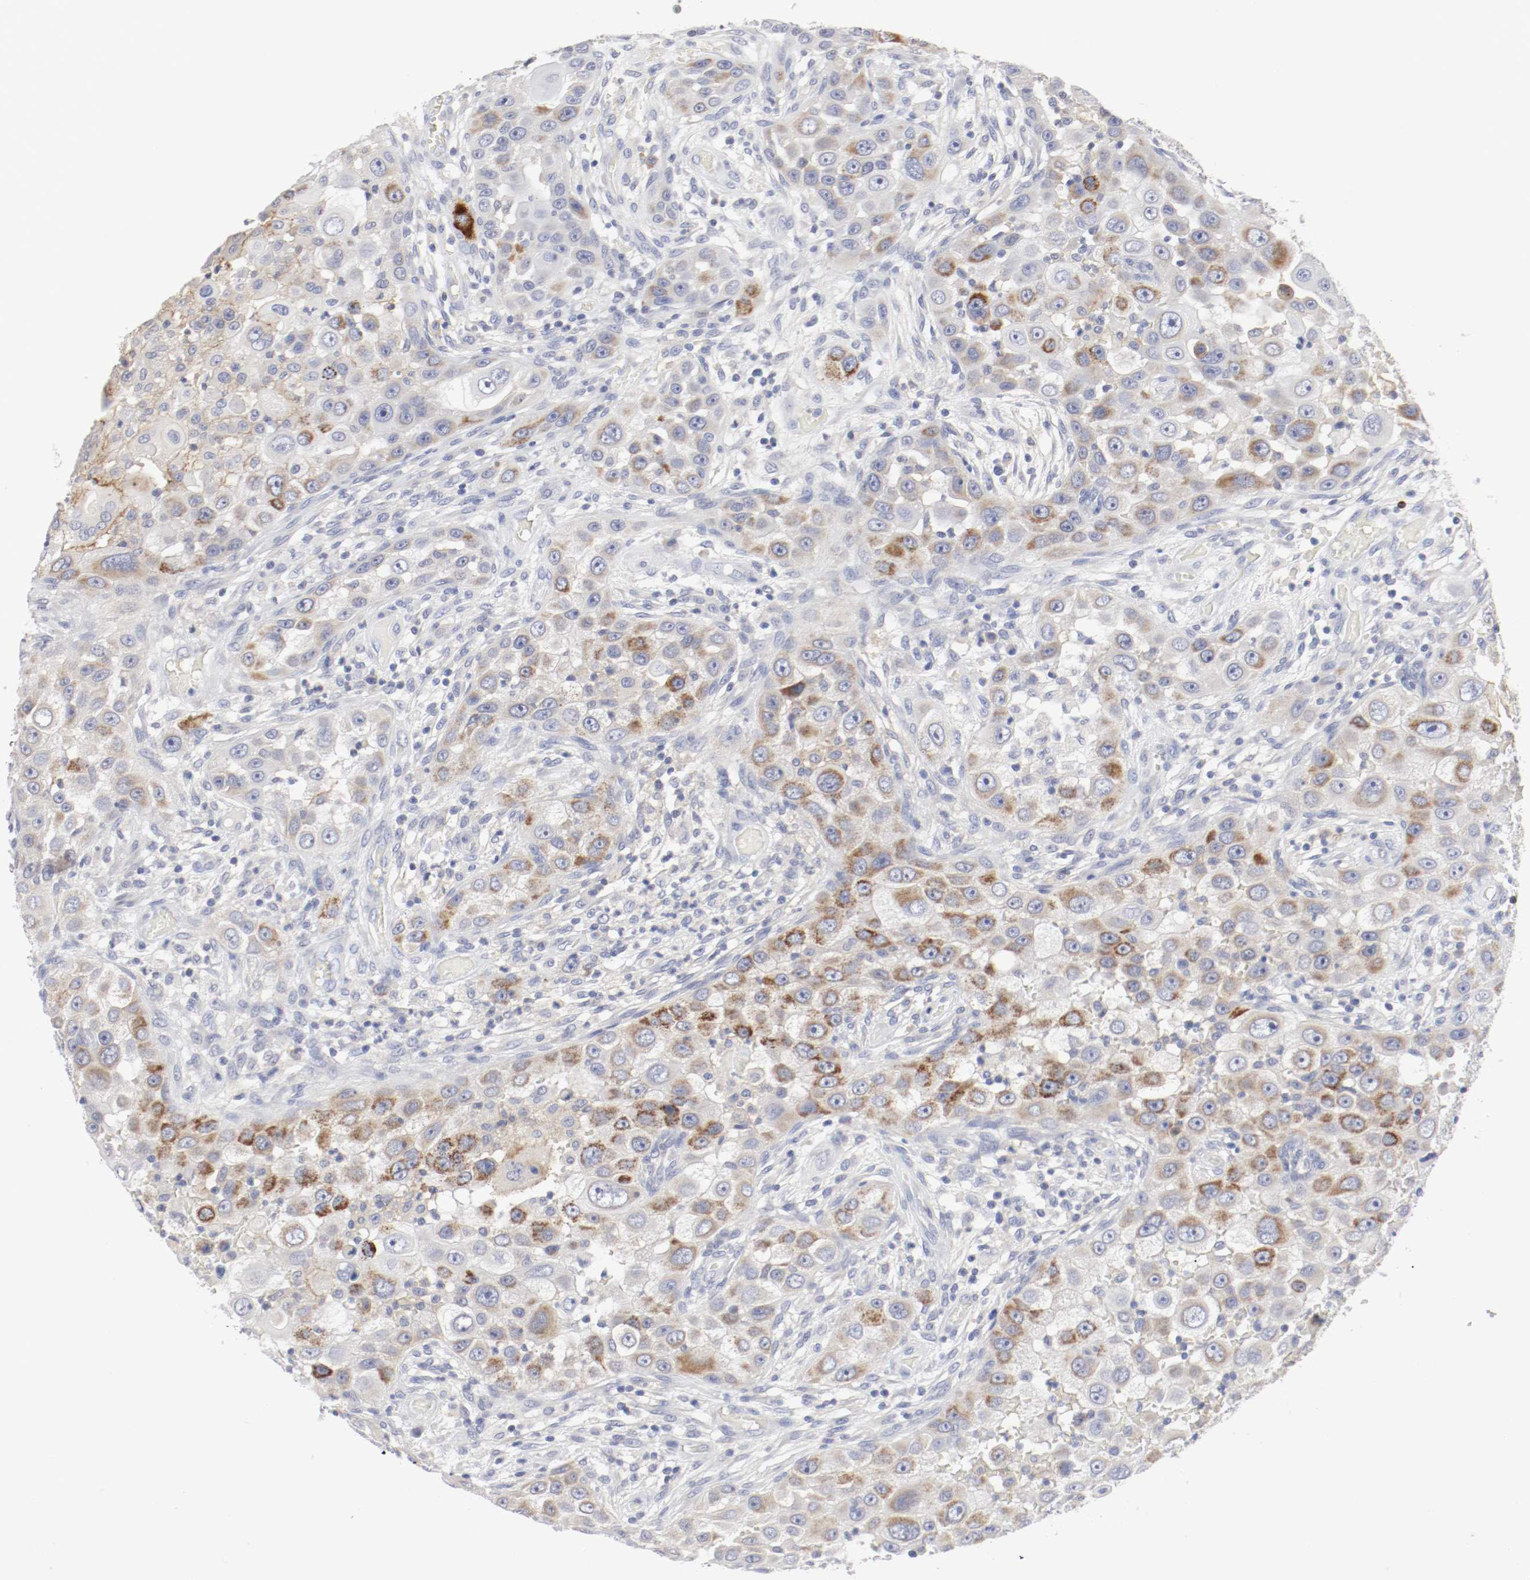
{"staining": {"intensity": "strong", "quantity": ">75%", "location": "cytoplasmic/membranous"}, "tissue": "head and neck cancer", "cell_type": "Tumor cells", "image_type": "cancer", "snomed": [{"axis": "morphology", "description": "Carcinoma, NOS"}, {"axis": "topography", "description": "Head-Neck"}], "caption": "Immunohistochemistry (IHC) staining of head and neck cancer, which shows high levels of strong cytoplasmic/membranous positivity in about >75% of tumor cells indicating strong cytoplasmic/membranous protein positivity. The staining was performed using DAB (3,3'-diaminobenzidine) (brown) for protein detection and nuclei were counterstained in hematoxylin (blue).", "gene": "ITGAX", "patient": {"sex": "male", "age": 87}}